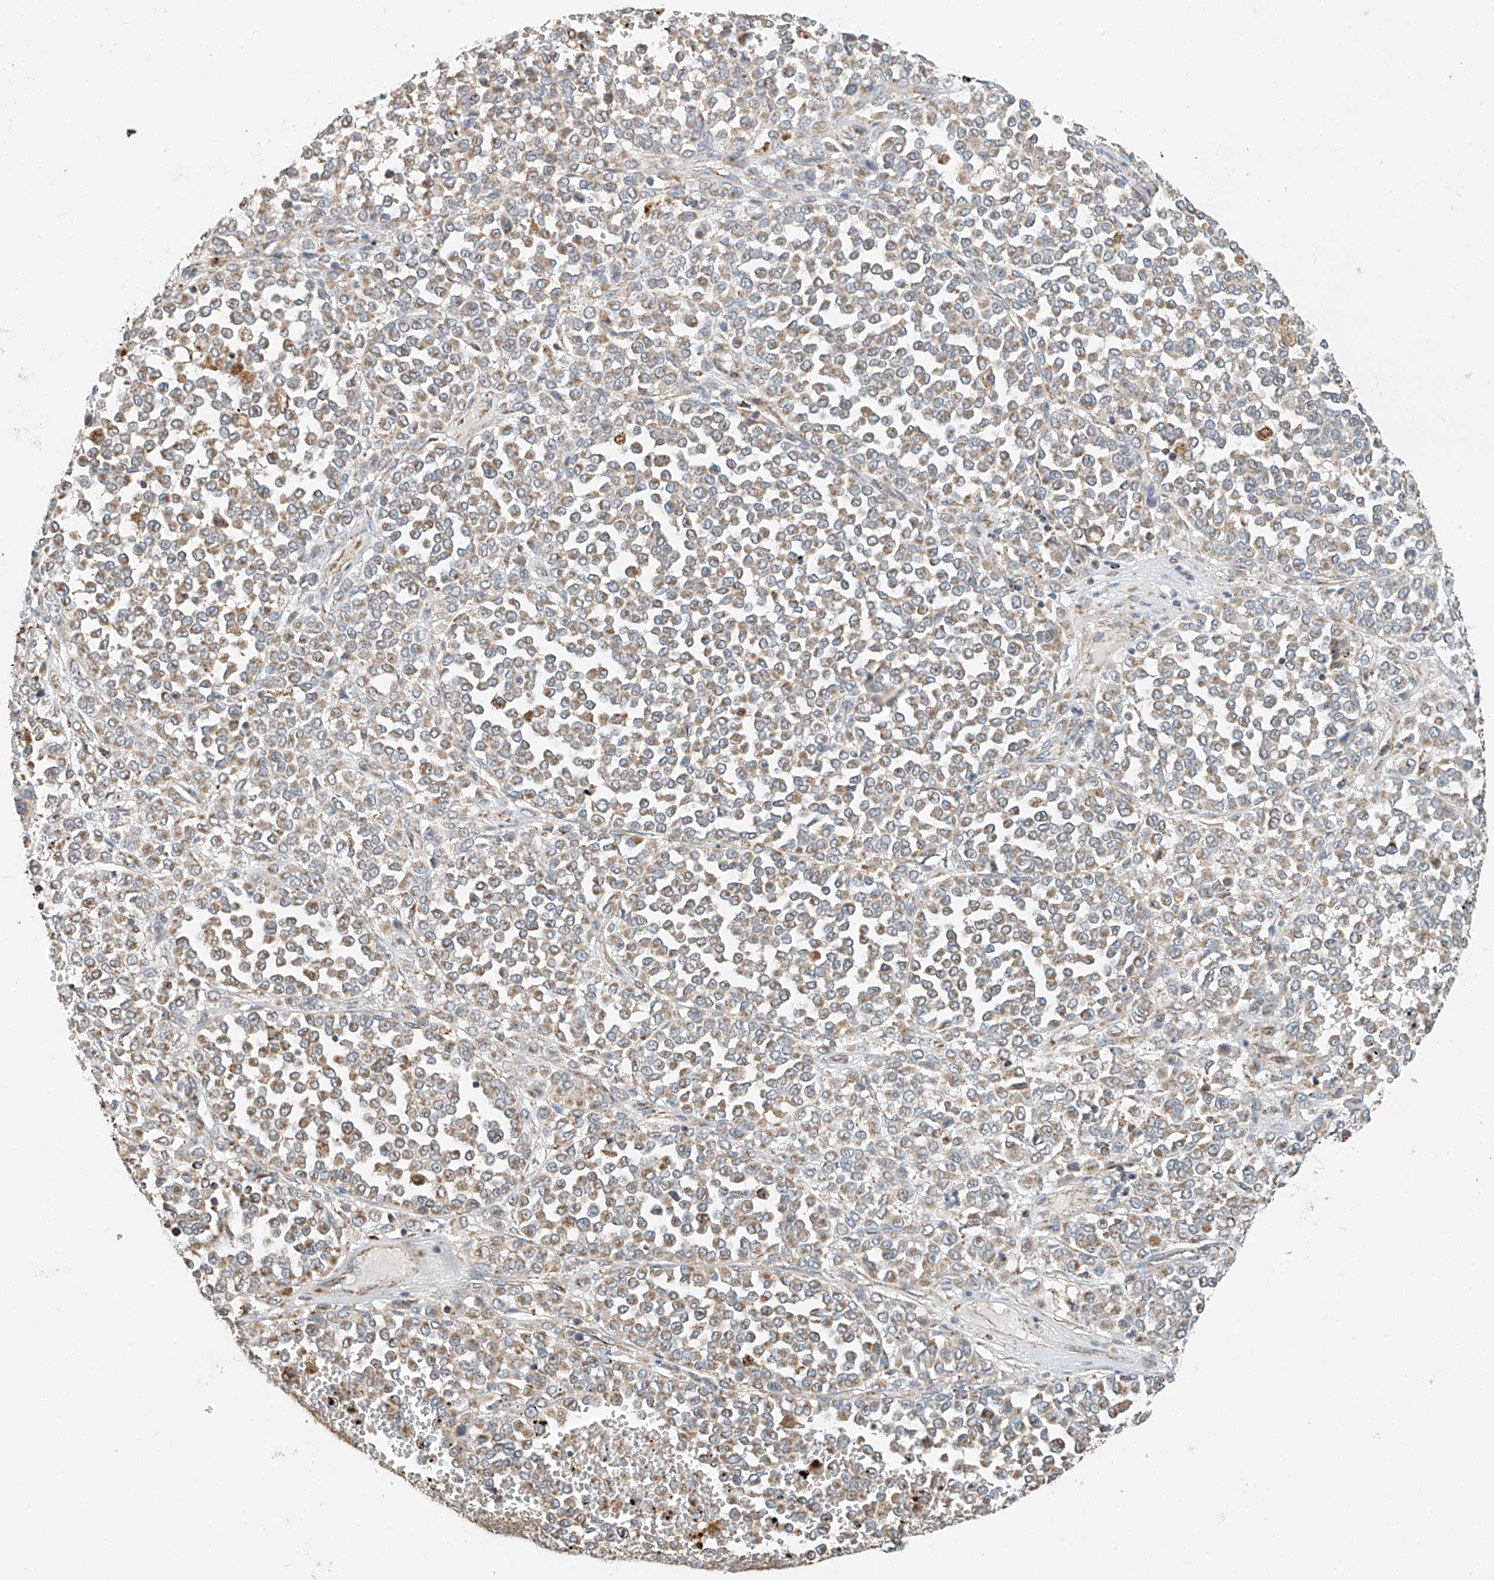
{"staining": {"intensity": "weak", "quantity": ">75%", "location": "cytoplasmic/membranous"}, "tissue": "melanoma", "cell_type": "Tumor cells", "image_type": "cancer", "snomed": [{"axis": "morphology", "description": "Malignant melanoma, Metastatic site"}, {"axis": "topography", "description": "Pancreas"}], "caption": "DAB immunohistochemical staining of human malignant melanoma (metastatic site) exhibits weak cytoplasmic/membranous protein expression in about >75% of tumor cells.", "gene": "YIPF7", "patient": {"sex": "female", "age": 30}}